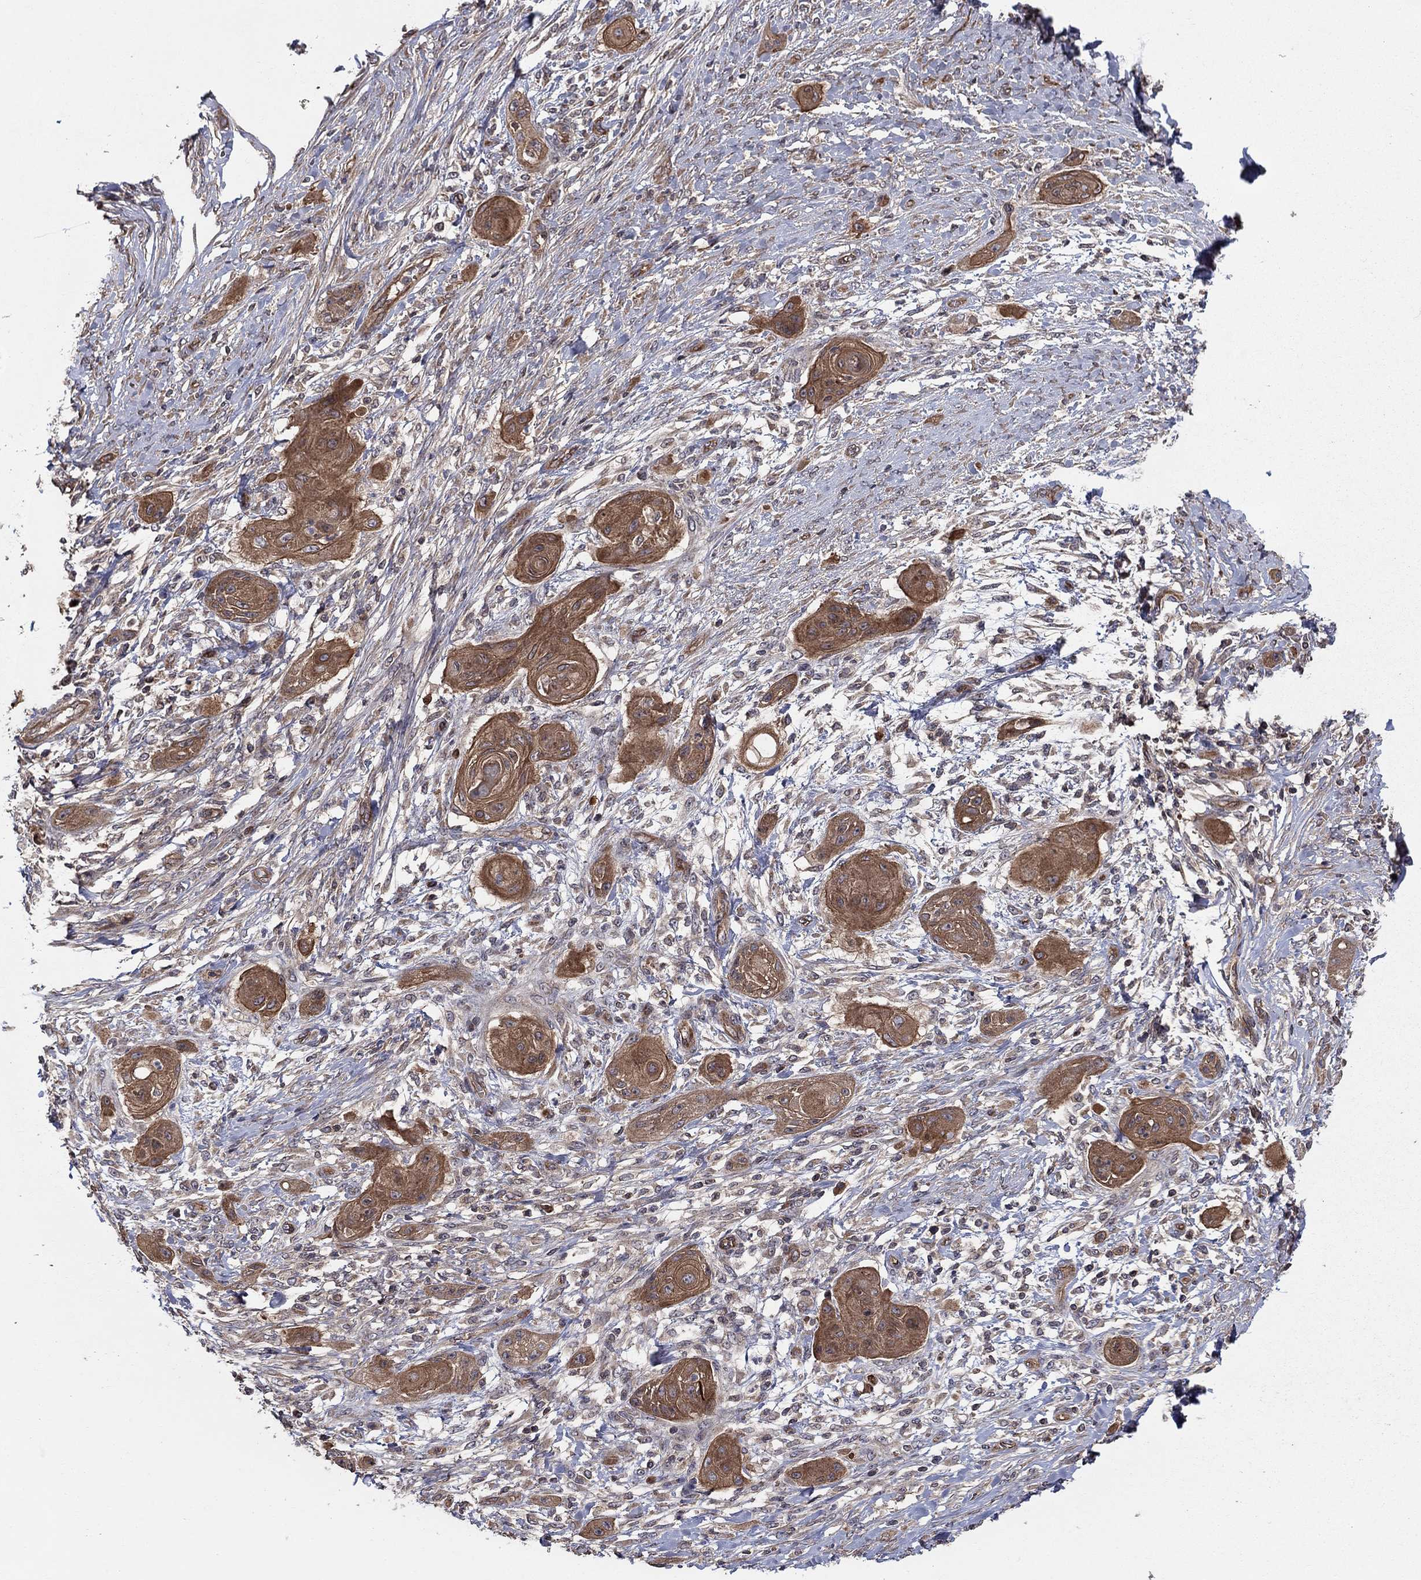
{"staining": {"intensity": "moderate", "quantity": ">75%", "location": "cytoplasmic/membranous"}, "tissue": "skin cancer", "cell_type": "Tumor cells", "image_type": "cancer", "snomed": [{"axis": "morphology", "description": "Squamous cell carcinoma, NOS"}, {"axis": "topography", "description": "Skin"}], "caption": "Brown immunohistochemical staining in skin squamous cell carcinoma displays moderate cytoplasmic/membranous positivity in about >75% of tumor cells.", "gene": "BMERB1", "patient": {"sex": "male", "age": 62}}